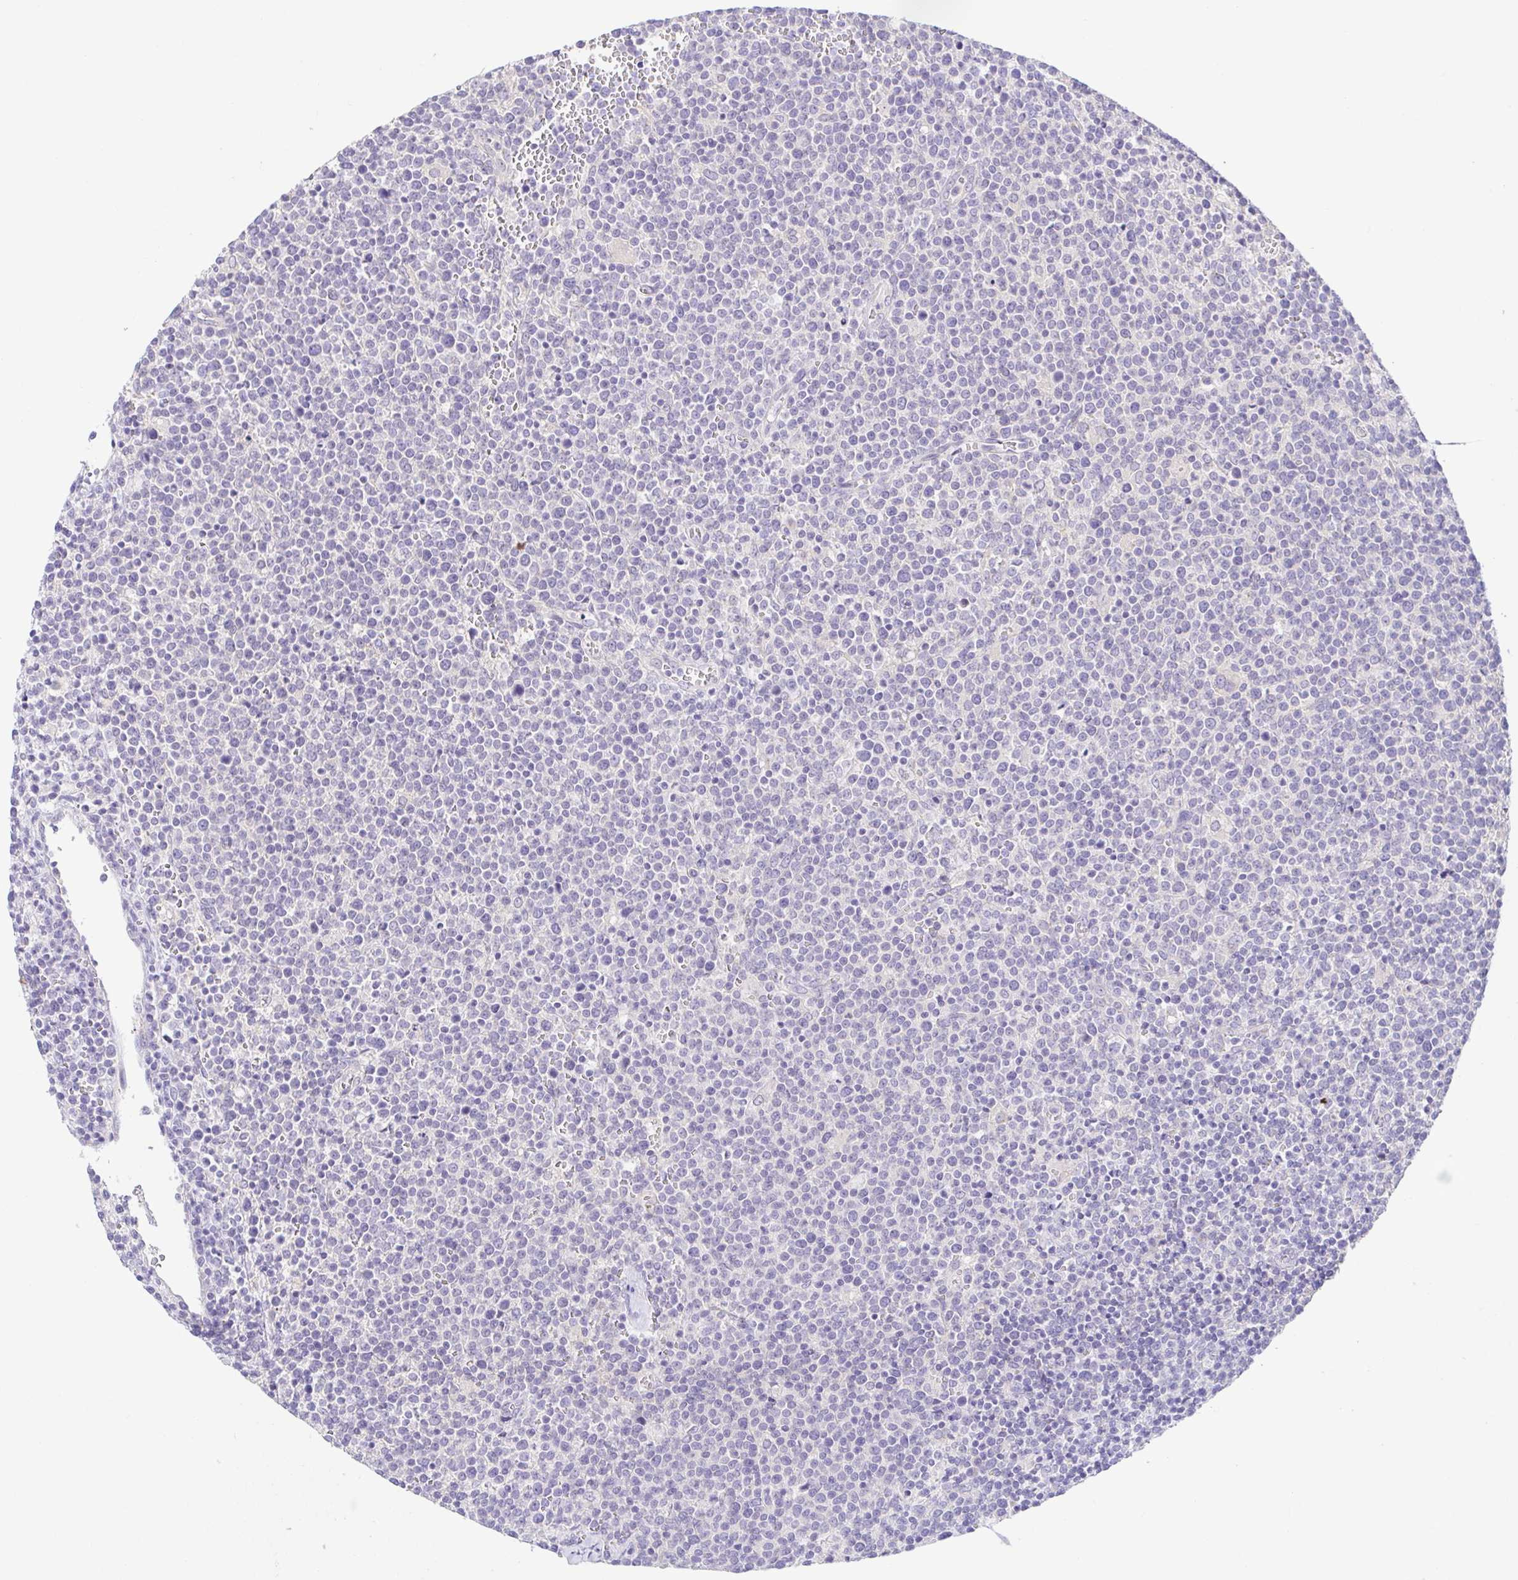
{"staining": {"intensity": "negative", "quantity": "none", "location": "none"}, "tissue": "lymphoma", "cell_type": "Tumor cells", "image_type": "cancer", "snomed": [{"axis": "morphology", "description": "Malignant lymphoma, non-Hodgkin's type, High grade"}, {"axis": "topography", "description": "Lymph node"}], "caption": "The IHC micrograph has no significant expression in tumor cells of high-grade malignant lymphoma, non-Hodgkin's type tissue.", "gene": "KRTDAP", "patient": {"sex": "male", "age": 61}}